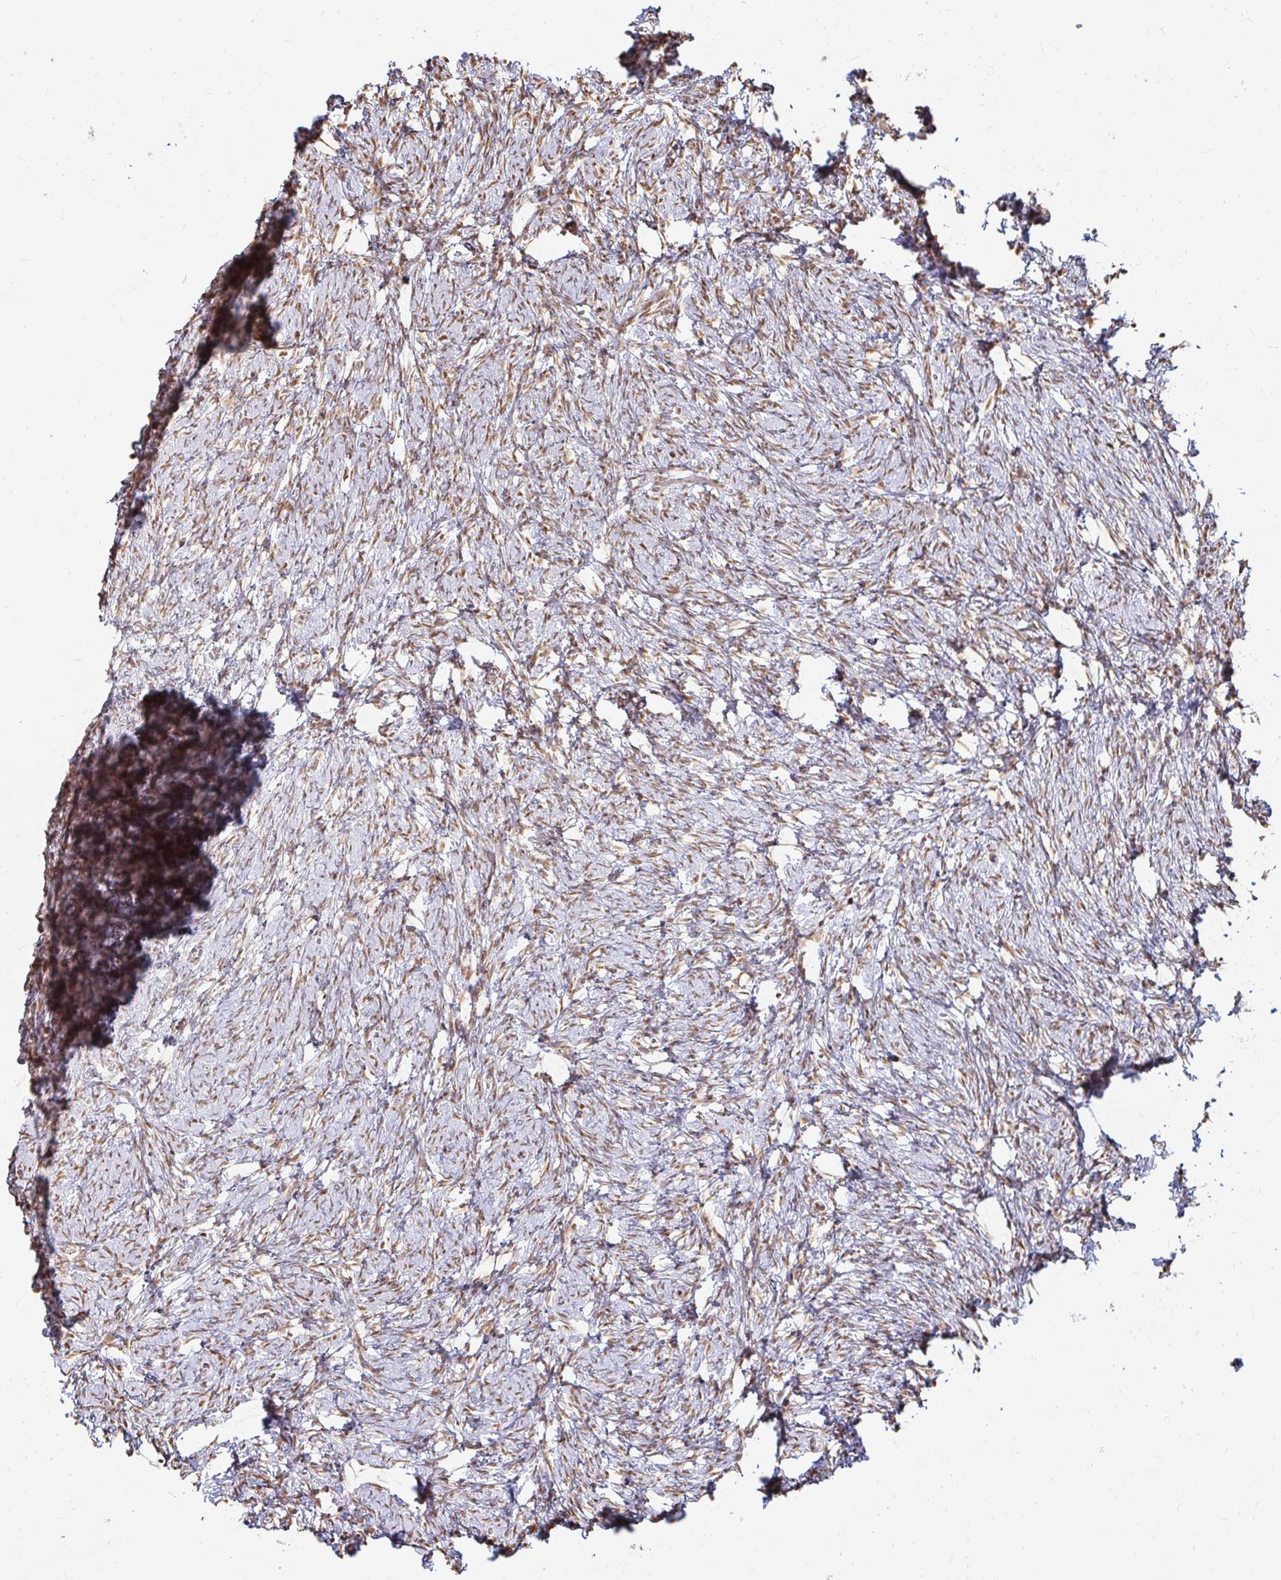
{"staining": {"intensity": "moderate", "quantity": ">75%", "location": "nuclear"}, "tissue": "ovary", "cell_type": "Ovarian stroma cells", "image_type": "normal", "snomed": [{"axis": "morphology", "description": "Normal tissue, NOS"}, {"axis": "topography", "description": "Ovary"}], "caption": "IHC histopathology image of benign human ovary stained for a protein (brown), which exhibits medium levels of moderate nuclear expression in about >75% of ovarian stroma cells.", "gene": "HNRNPU", "patient": {"sex": "female", "age": 41}}